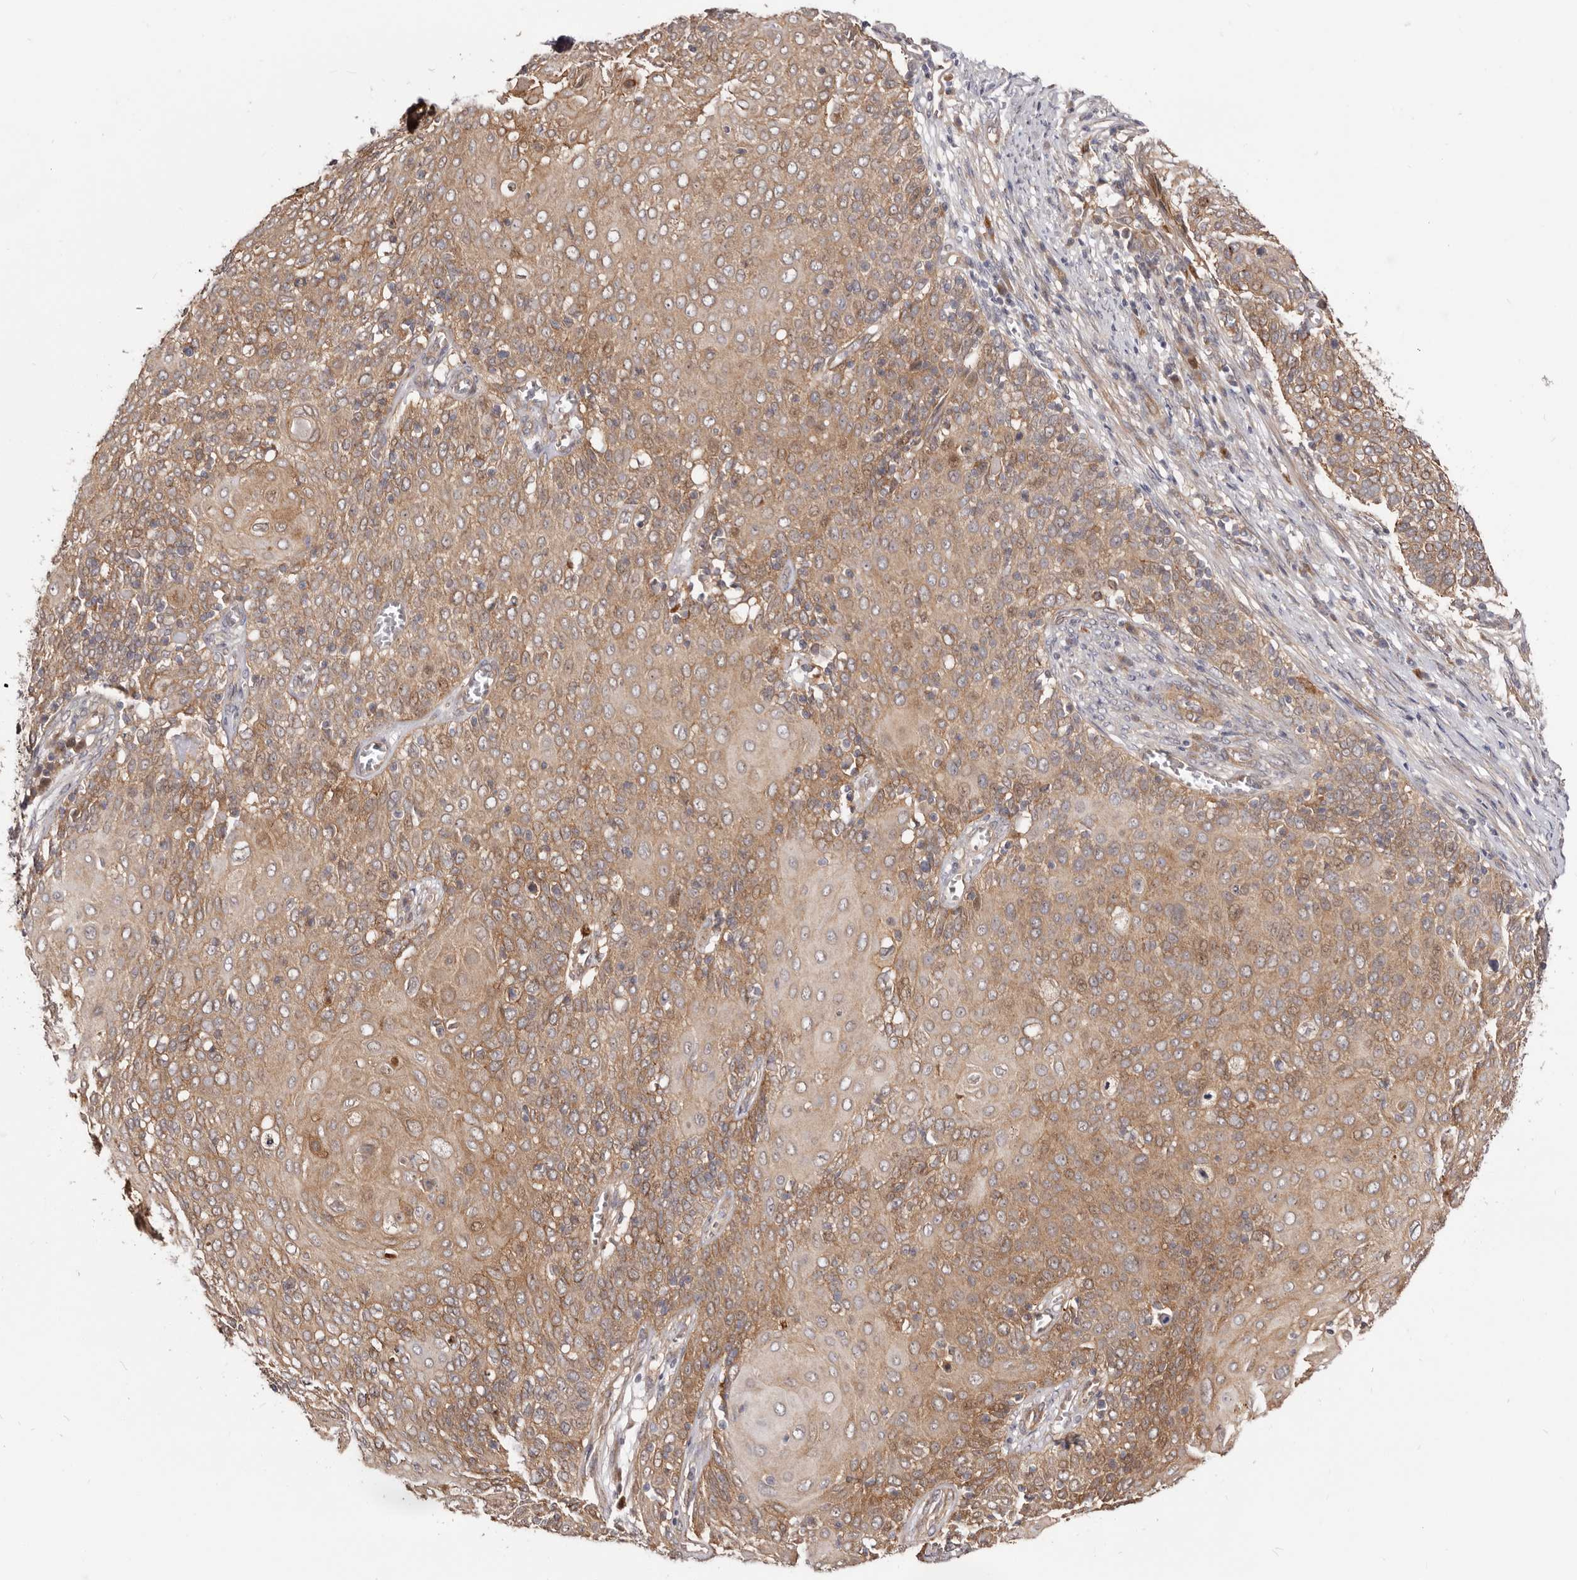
{"staining": {"intensity": "moderate", "quantity": ">75%", "location": "cytoplasmic/membranous"}, "tissue": "cervical cancer", "cell_type": "Tumor cells", "image_type": "cancer", "snomed": [{"axis": "morphology", "description": "Squamous cell carcinoma, NOS"}, {"axis": "topography", "description": "Cervix"}], "caption": "Tumor cells show moderate cytoplasmic/membranous expression in approximately >75% of cells in cervical squamous cell carcinoma. The staining was performed using DAB, with brown indicating positive protein expression. Nuclei are stained blue with hematoxylin.", "gene": "GPATCH4", "patient": {"sex": "female", "age": 39}}